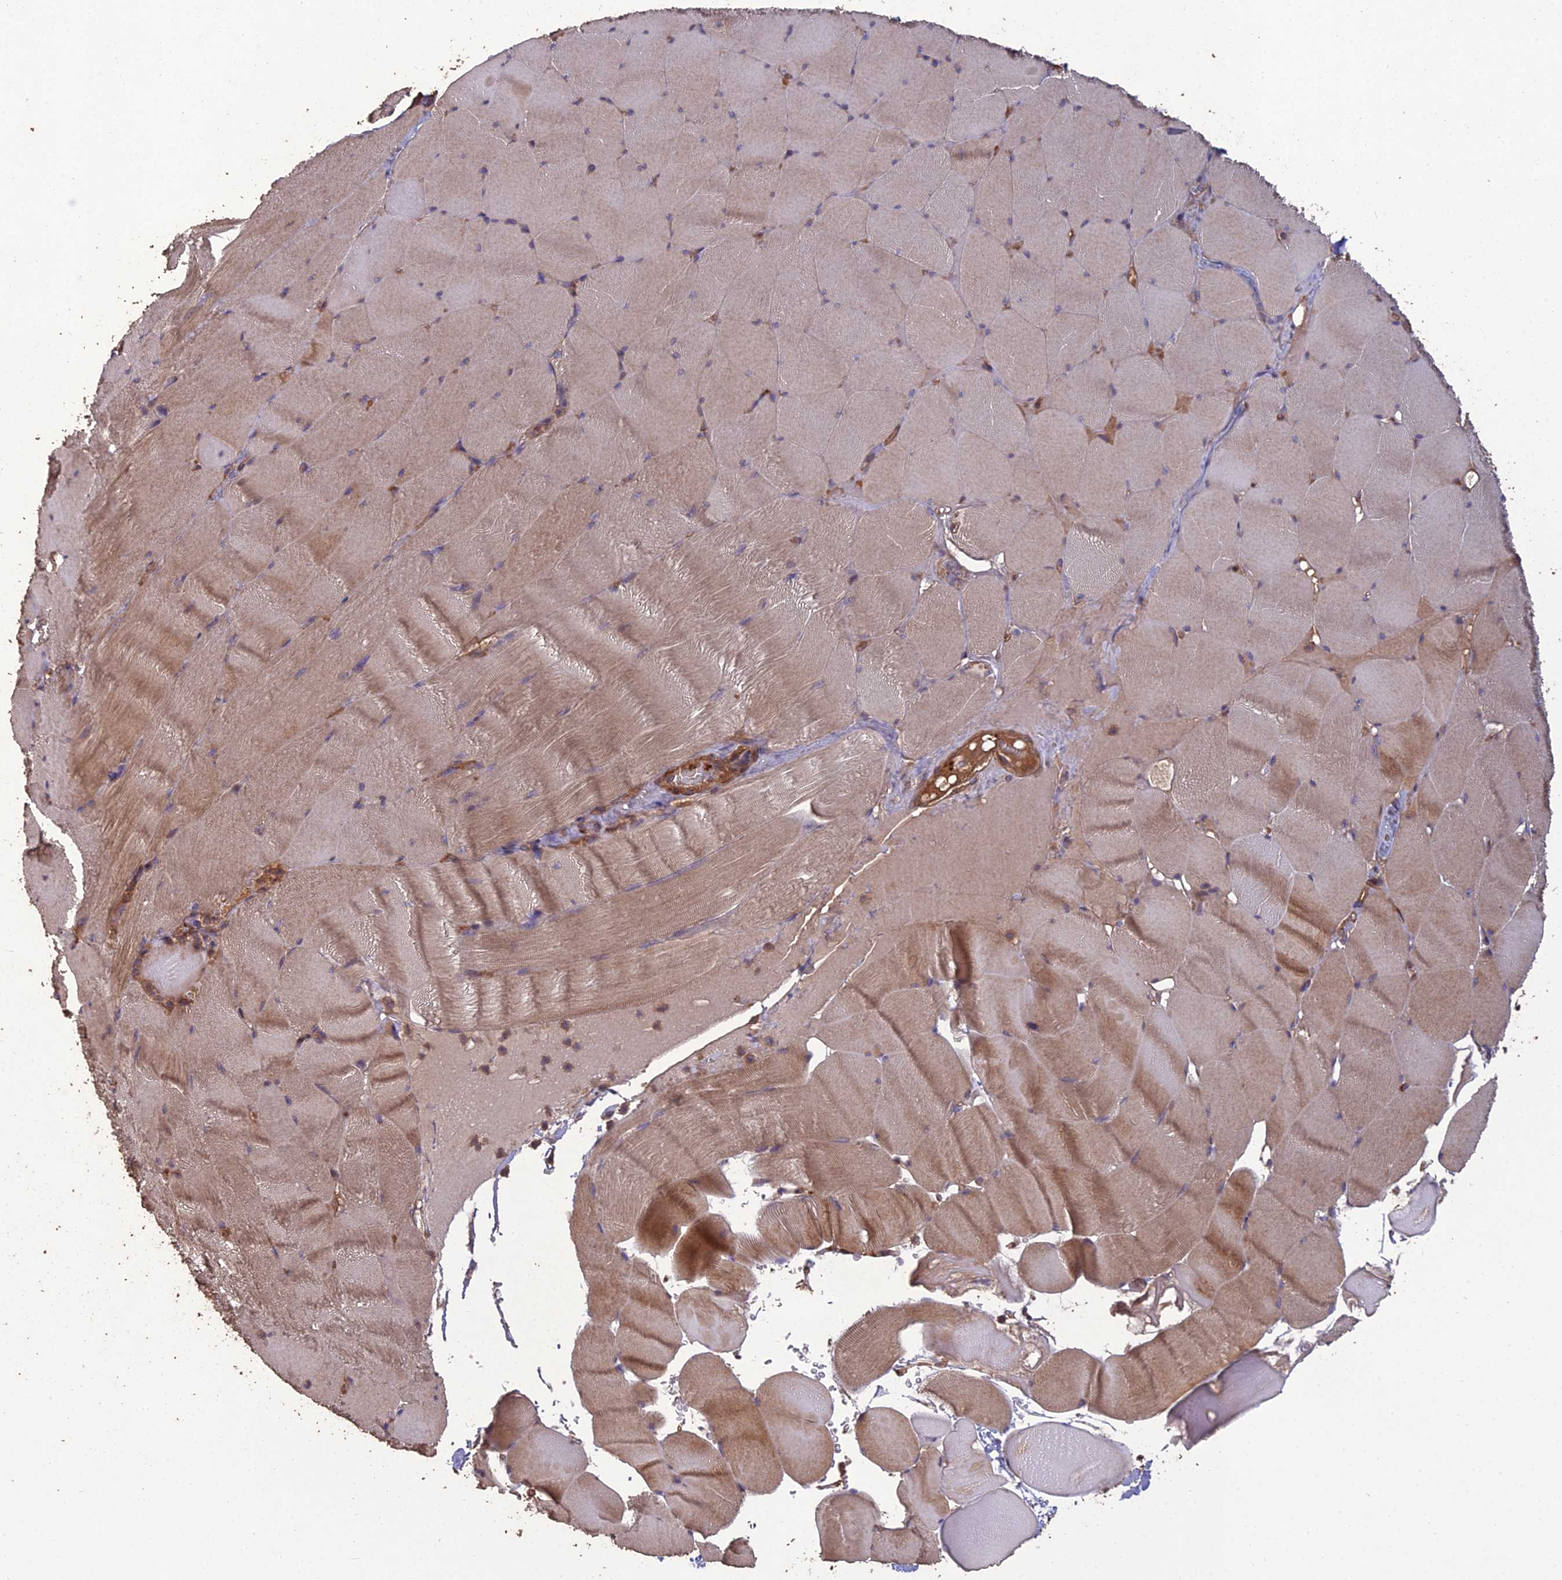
{"staining": {"intensity": "moderate", "quantity": "<25%", "location": "cytoplasmic/membranous"}, "tissue": "skeletal muscle", "cell_type": "Myocytes", "image_type": "normal", "snomed": [{"axis": "morphology", "description": "Normal tissue, NOS"}, {"axis": "topography", "description": "Skeletal muscle"}], "caption": "Immunohistochemistry (IHC) image of benign human skeletal muscle stained for a protein (brown), which demonstrates low levels of moderate cytoplasmic/membranous staining in about <25% of myocytes.", "gene": "ATP6V0A2", "patient": {"sex": "male", "age": 62}}